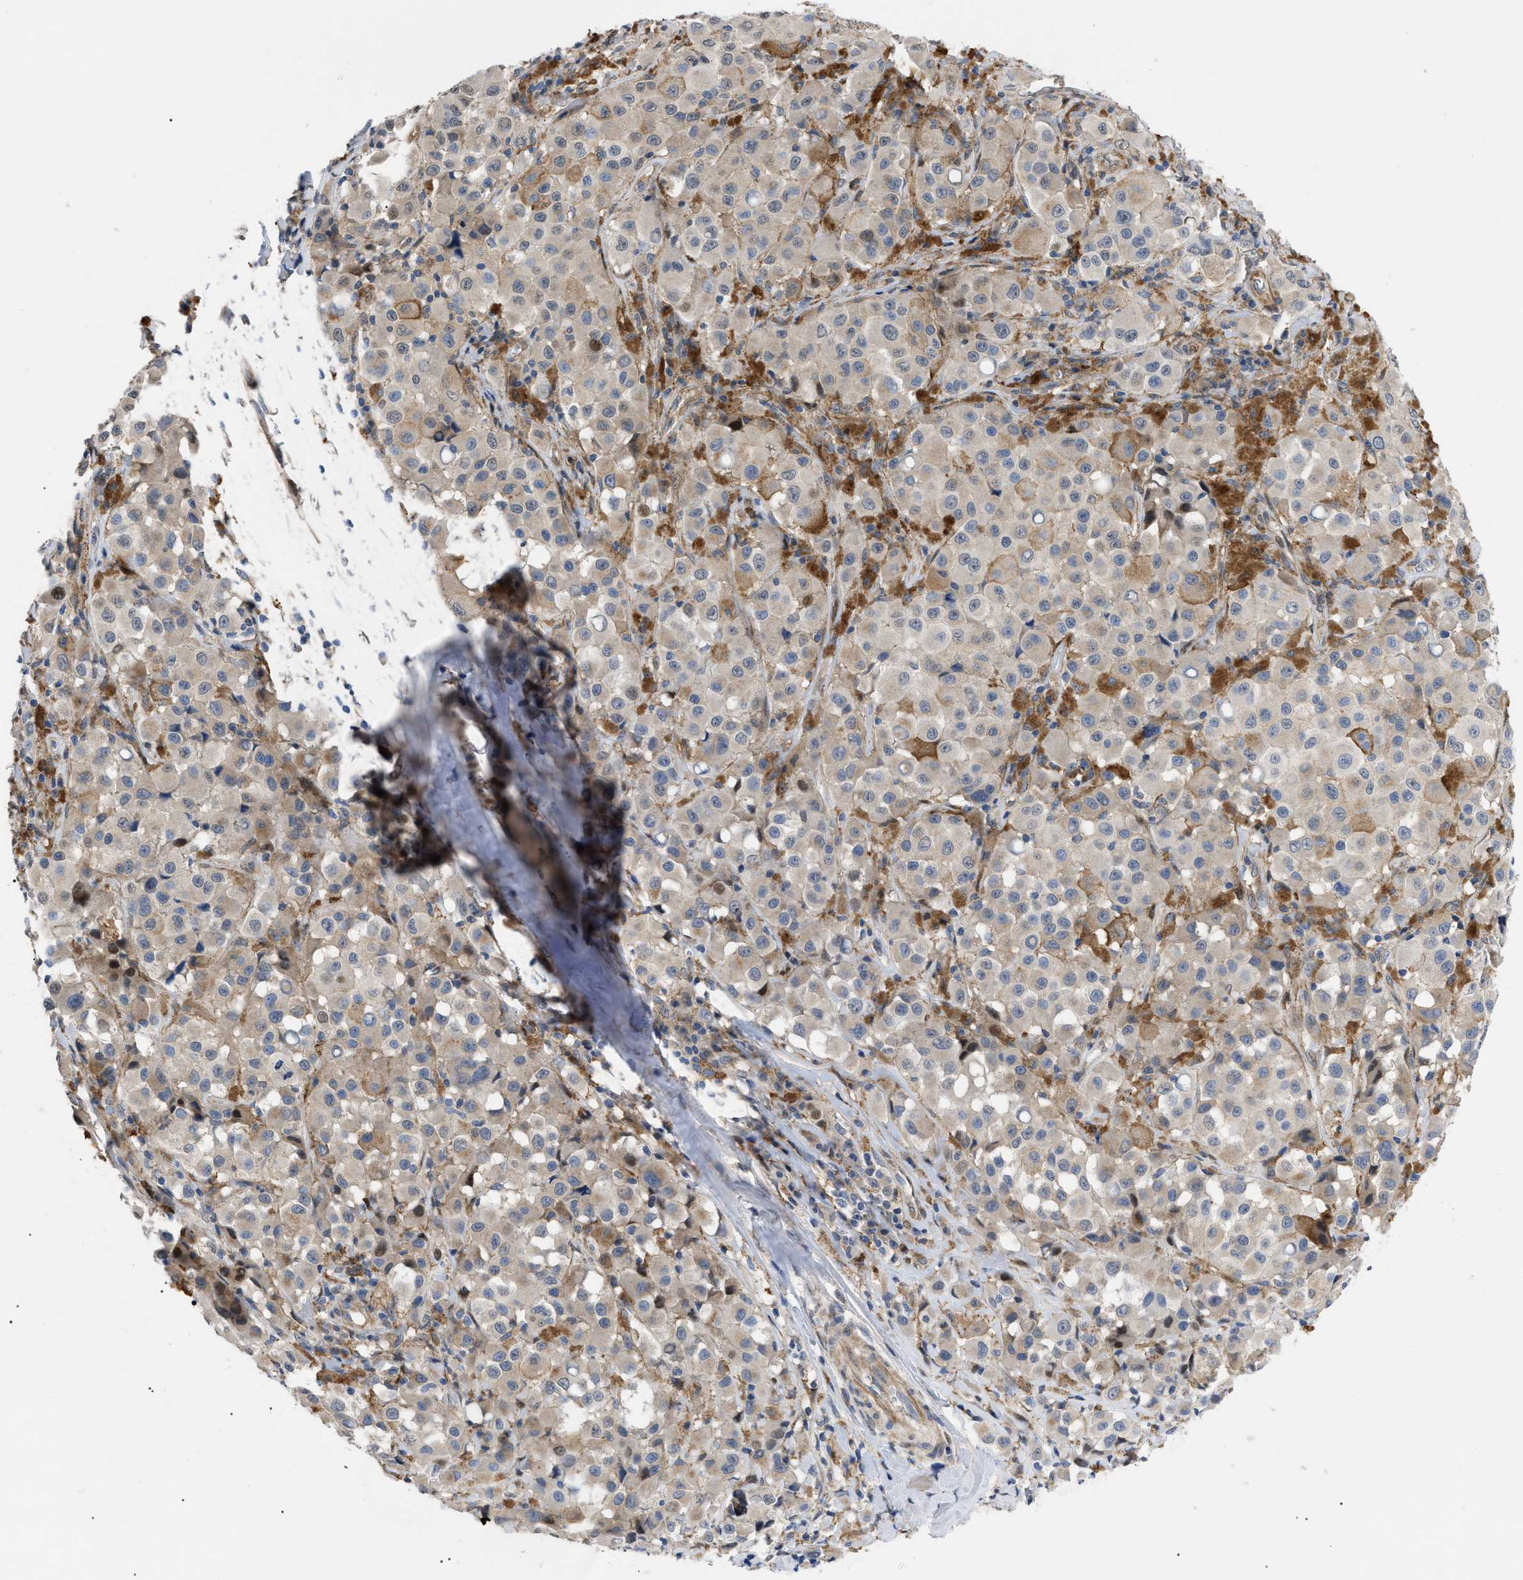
{"staining": {"intensity": "weak", "quantity": ">75%", "location": "cytoplasmic/membranous"}, "tissue": "melanoma", "cell_type": "Tumor cells", "image_type": "cancer", "snomed": [{"axis": "morphology", "description": "Malignant melanoma, NOS"}, {"axis": "topography", "description": "Skin"}], "caption": "Immunohistochemistry histopathology image of melanoma stained for a protein (brown), which exhibits low levels of weak cytoplasmic/membranous staining in about >75% of tumor cells.", "gene": "SFXN5", "patient": {"sex": "male", "age": 84}}